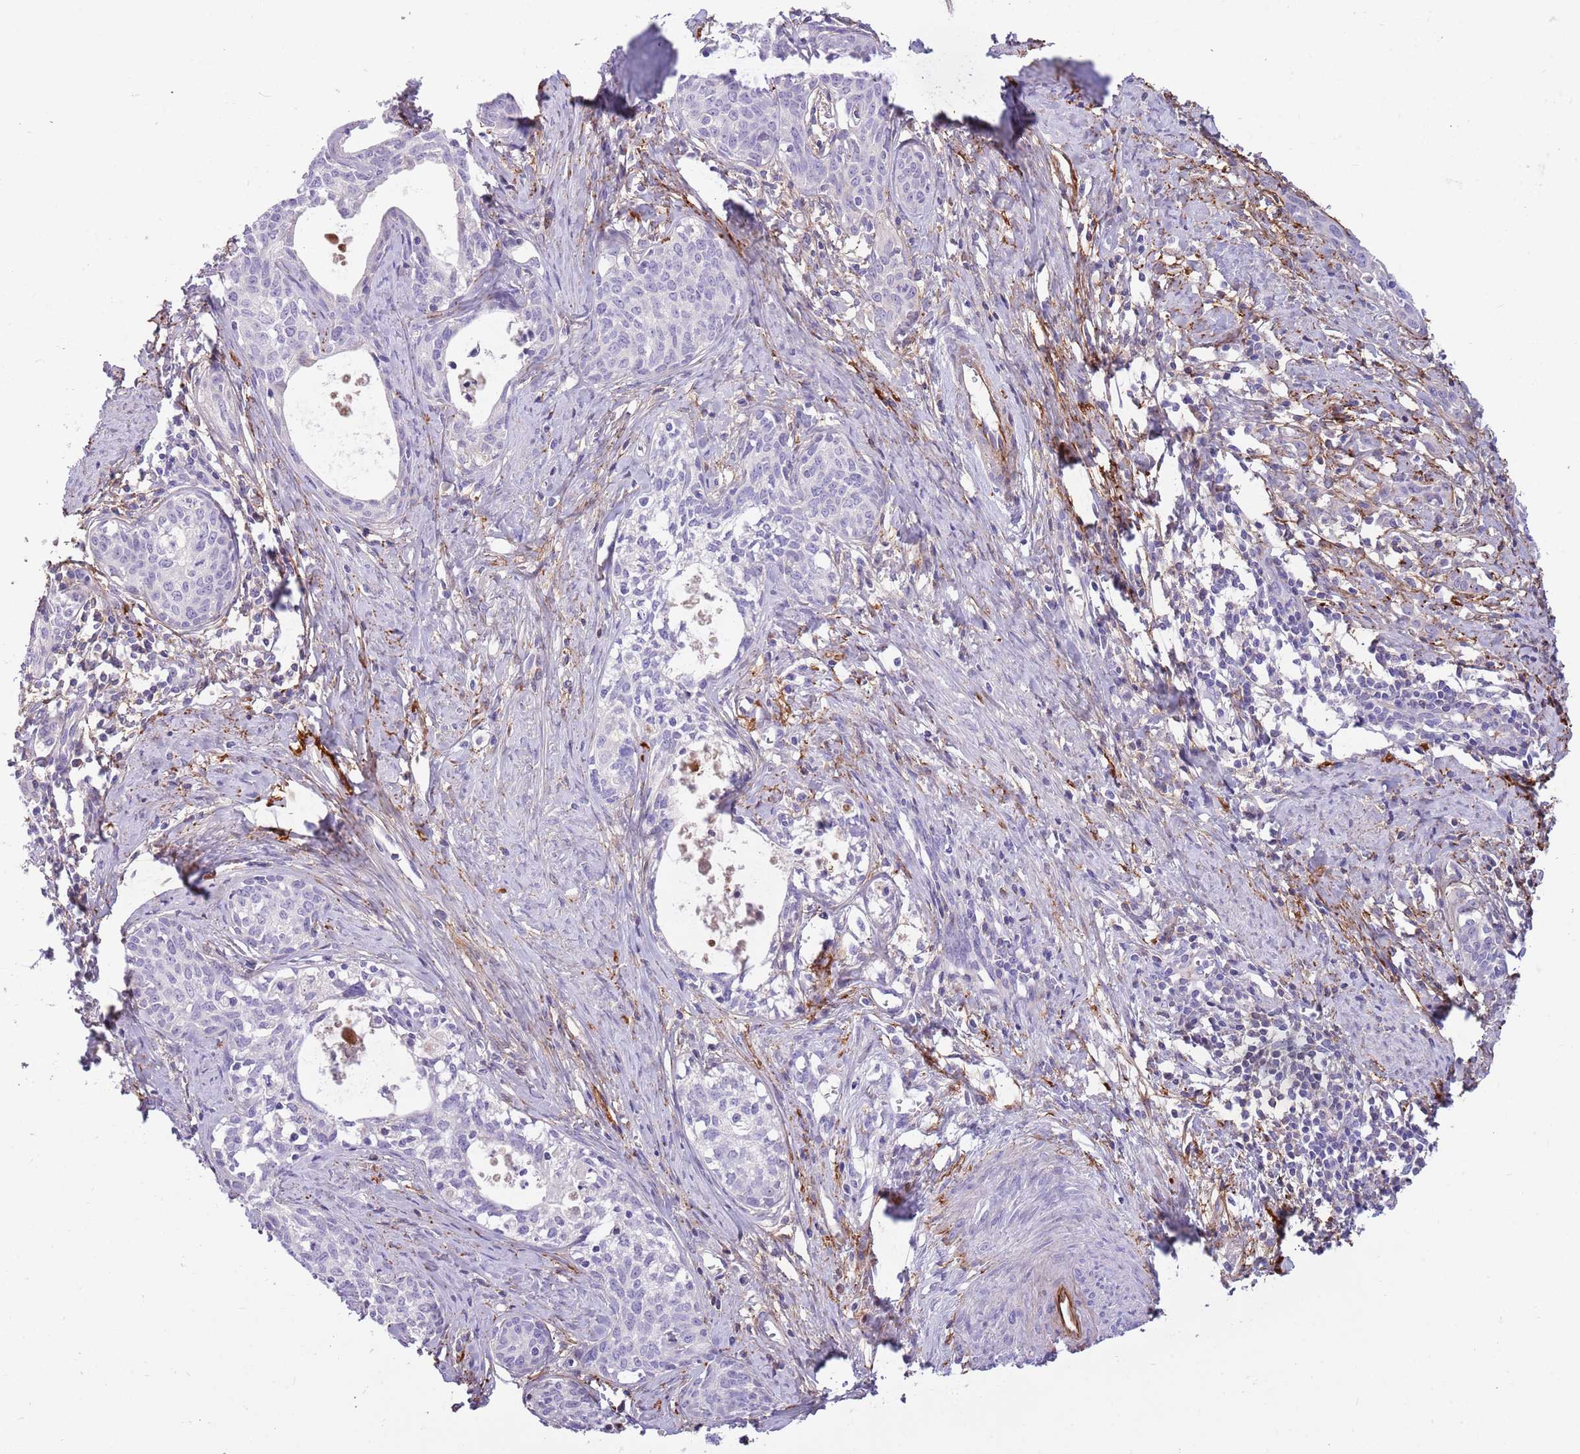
{"staining": {"intensity": "negative", "quantity": "none", "location": "none"}, "tissue": "cervical cancer", "cell_type": "Tumor cells", "image_type": "cancer", "snomed": [{"axis": "morphology", "description": "Squamous cell carcinoma, NOS"}, {"axis": "topography", "description": "Cervix"}], "caption": "IHC of human cervical cancer (squamous cell carcinoma) demonstrates no expression in tumor cells.", "gene": "LEPROTL1", "patient": {"sex": "female", "age": 52}}